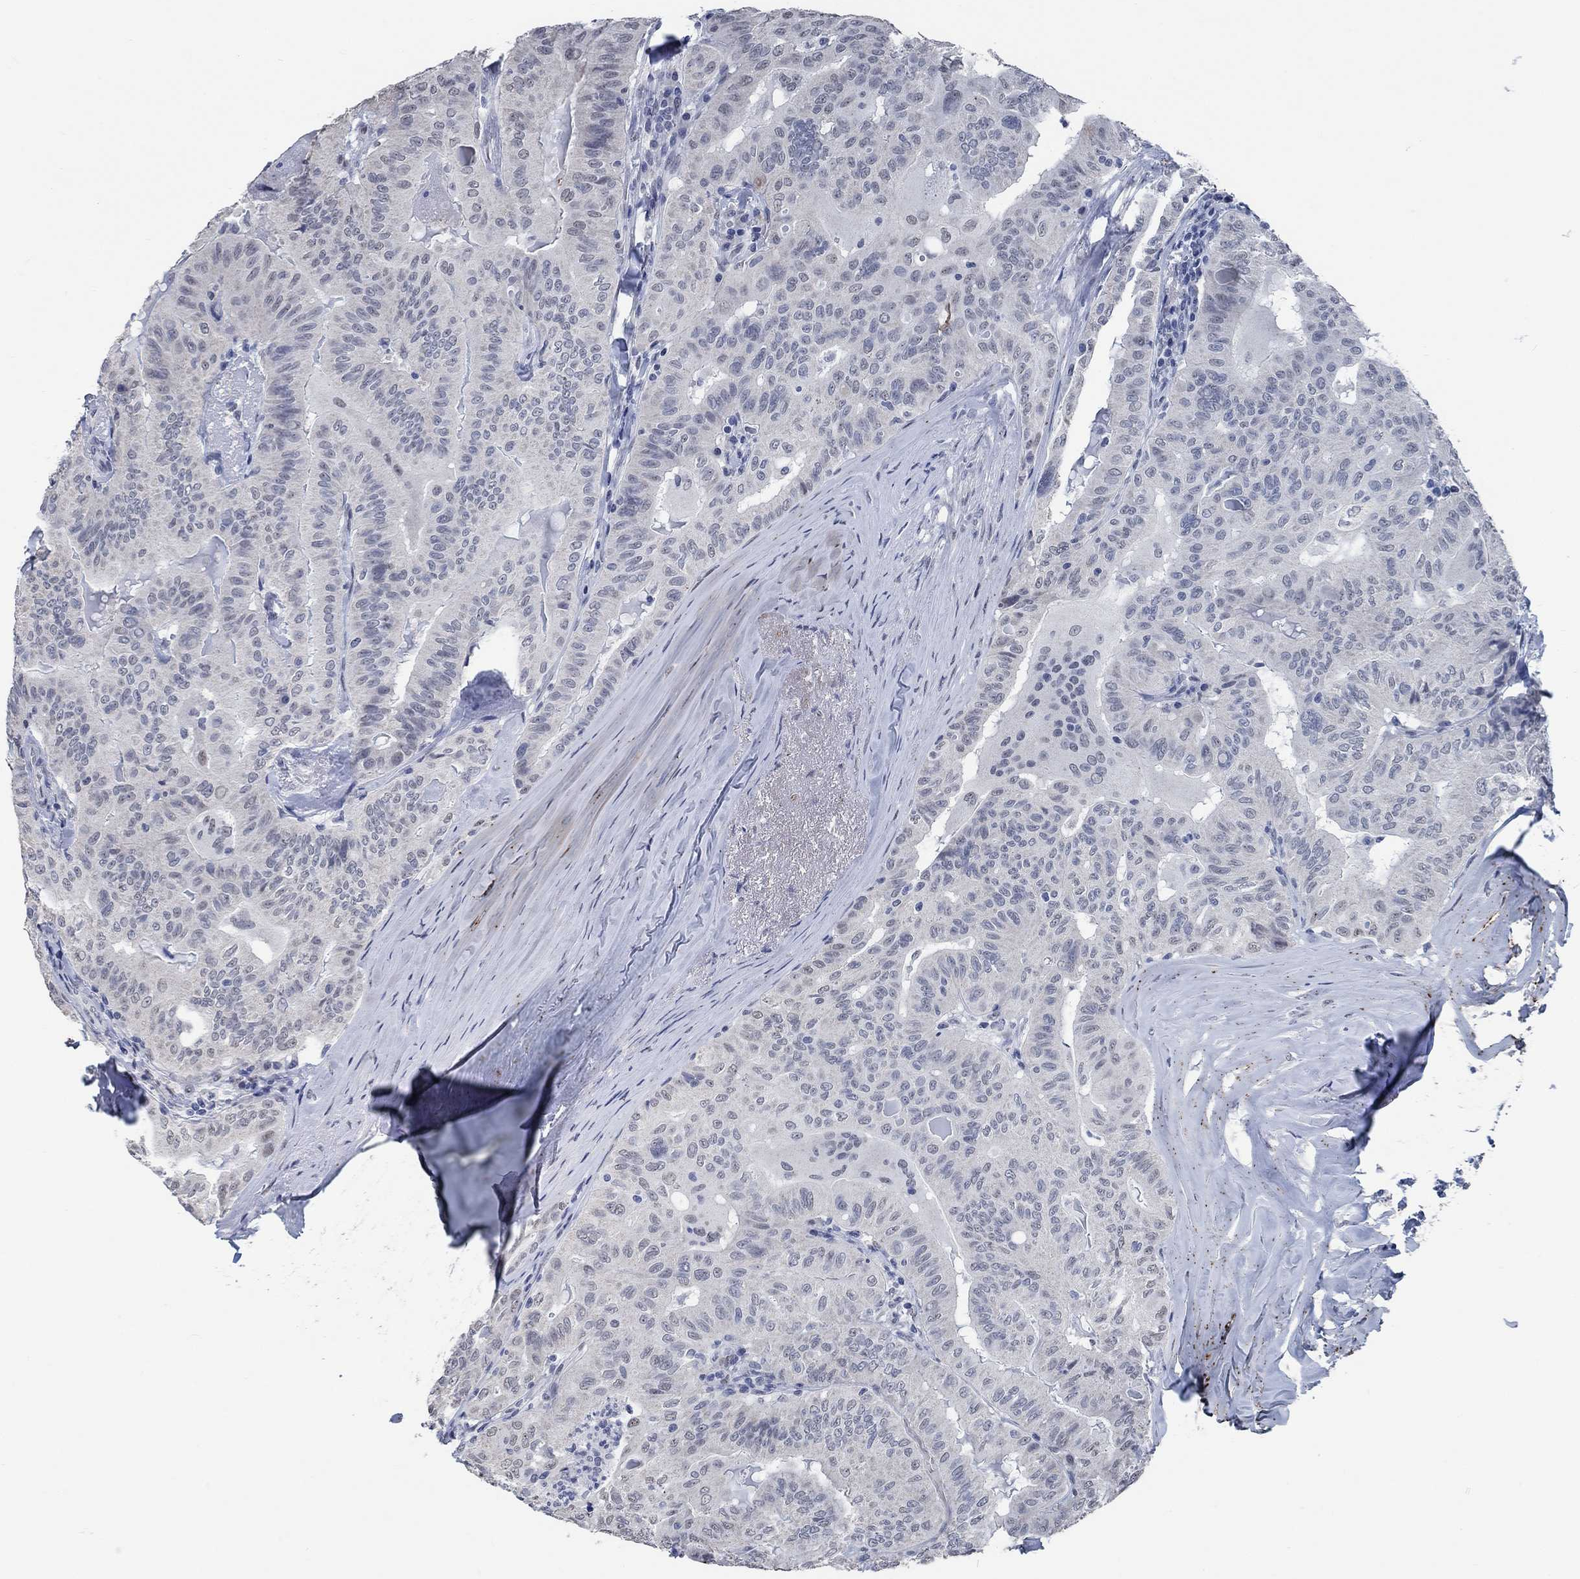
{"staining": {"intensity": "negative", "quantity": "none", "location": "none"}, "tissue": "thyroid cancer", "cell_type": "Tumor cells", "image_type": "cancer", "snomed": [{"axis": "morphology", "description": "Papillary adenocarcinoma, NOS"}, {"axis": "topography", "description": "Thyroid gland"}], "caption": "High power microscopy image of an IHC micrograph of papillary adenocarcinoma (thyroid), revealing no significant staining in tumor cells.", "gene": "OBSCN", "patient": {"sex": "female", "age": 68}}